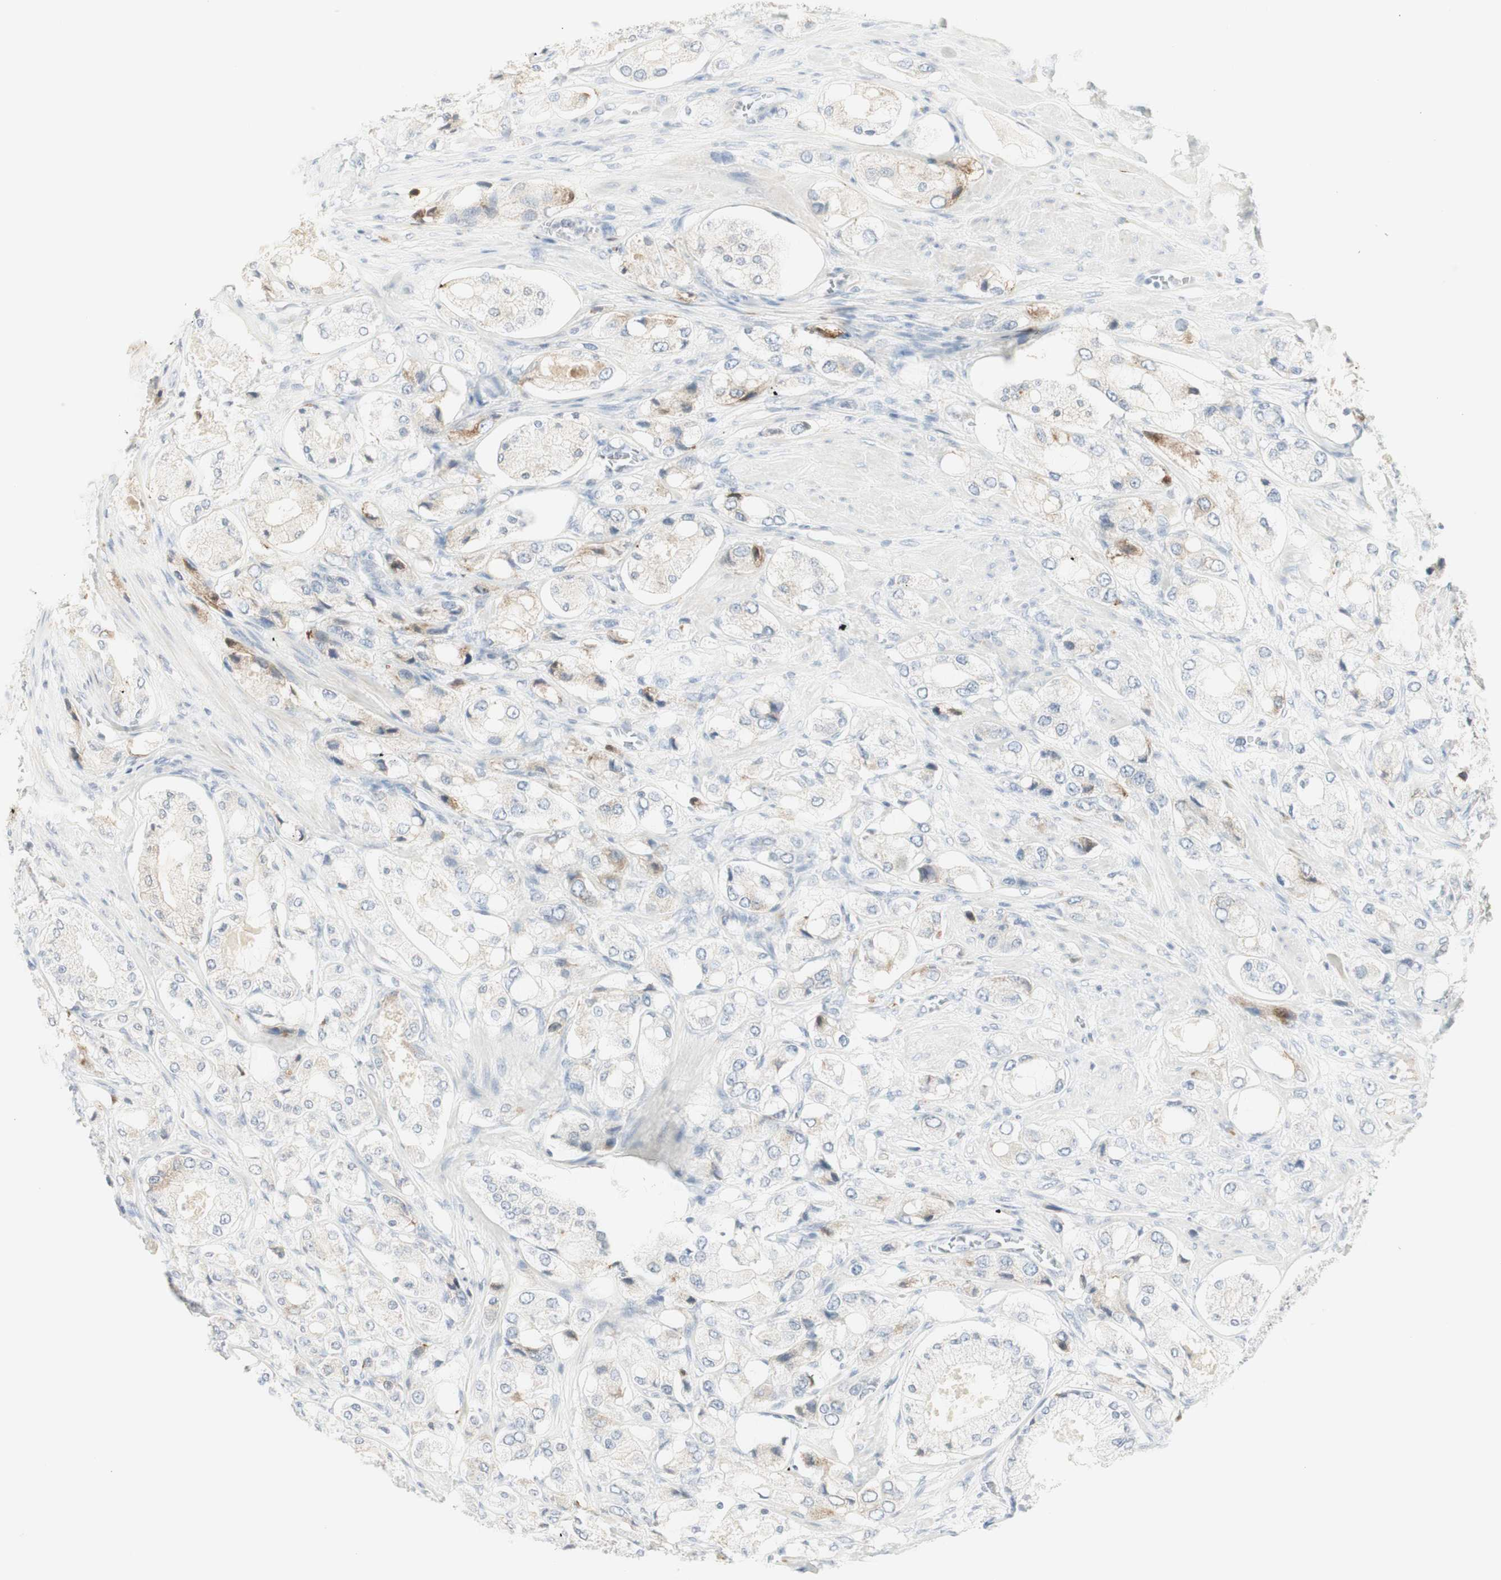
{"staining": {"intensity": "weak", "quantity": "<25%", "location": "cytoplasmic/membranous"}, "tissue": "prostate cancer", "cell_type": "Tumor cells", "image_type": "cancer", "snomed": [{"axis": "morphology", "description": "Adenocarcinoma, High grade"}, {"axis": "topography", "description": "Prostate"}], "caption": "High power microscopy micrograph of an immunohistochemistry (IHC) histopathology image of prostate cancer, revealing no significant expression in tumor cells. (DAB (3,3'-diaminobenzidine) immunohistochemistry (IHC) with hematoxylin counter stain).", "gene": "MDK", "patient": {"sex": "male", "age": 65}}